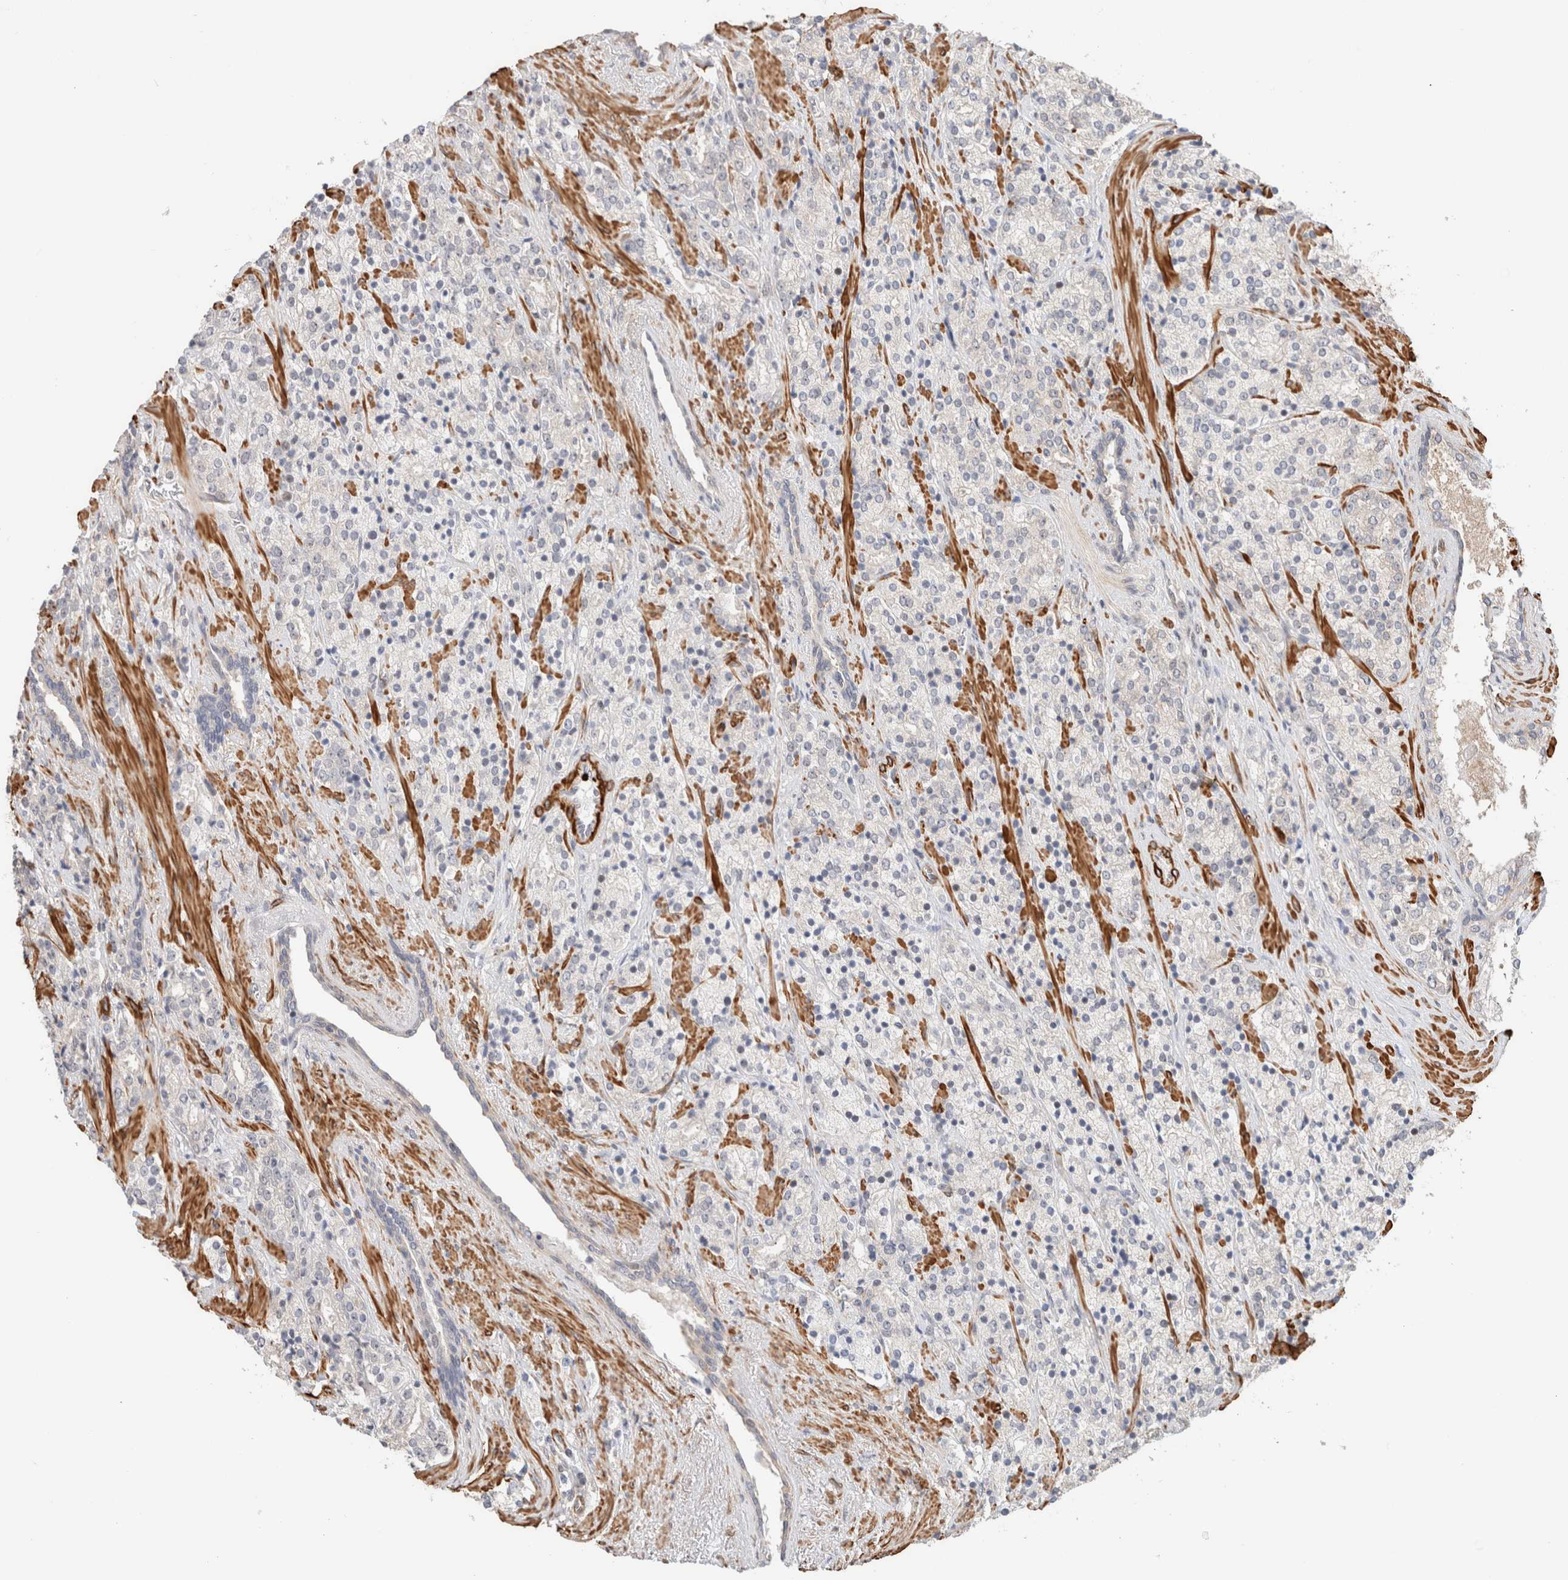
{"staining": {"intensity": "negative", "quantity": "none", "location": "none"}, "tissue": "prostate cancer", "cell_type": "Tumor cells", "image_type": "cancer", "snomed": [{"axis": "morphology", "description": "Adenocarcinoma, High grade"}, {"axis": "topography", "description": "Prostate"}], "caption": "Immunohistochemical staining of adenocarcinoma (high-grade) (prostate) demonstrates no significant positivity in tumor cells.", "gene": "ID3", "patient": {"sex": "male", "age": 71}}